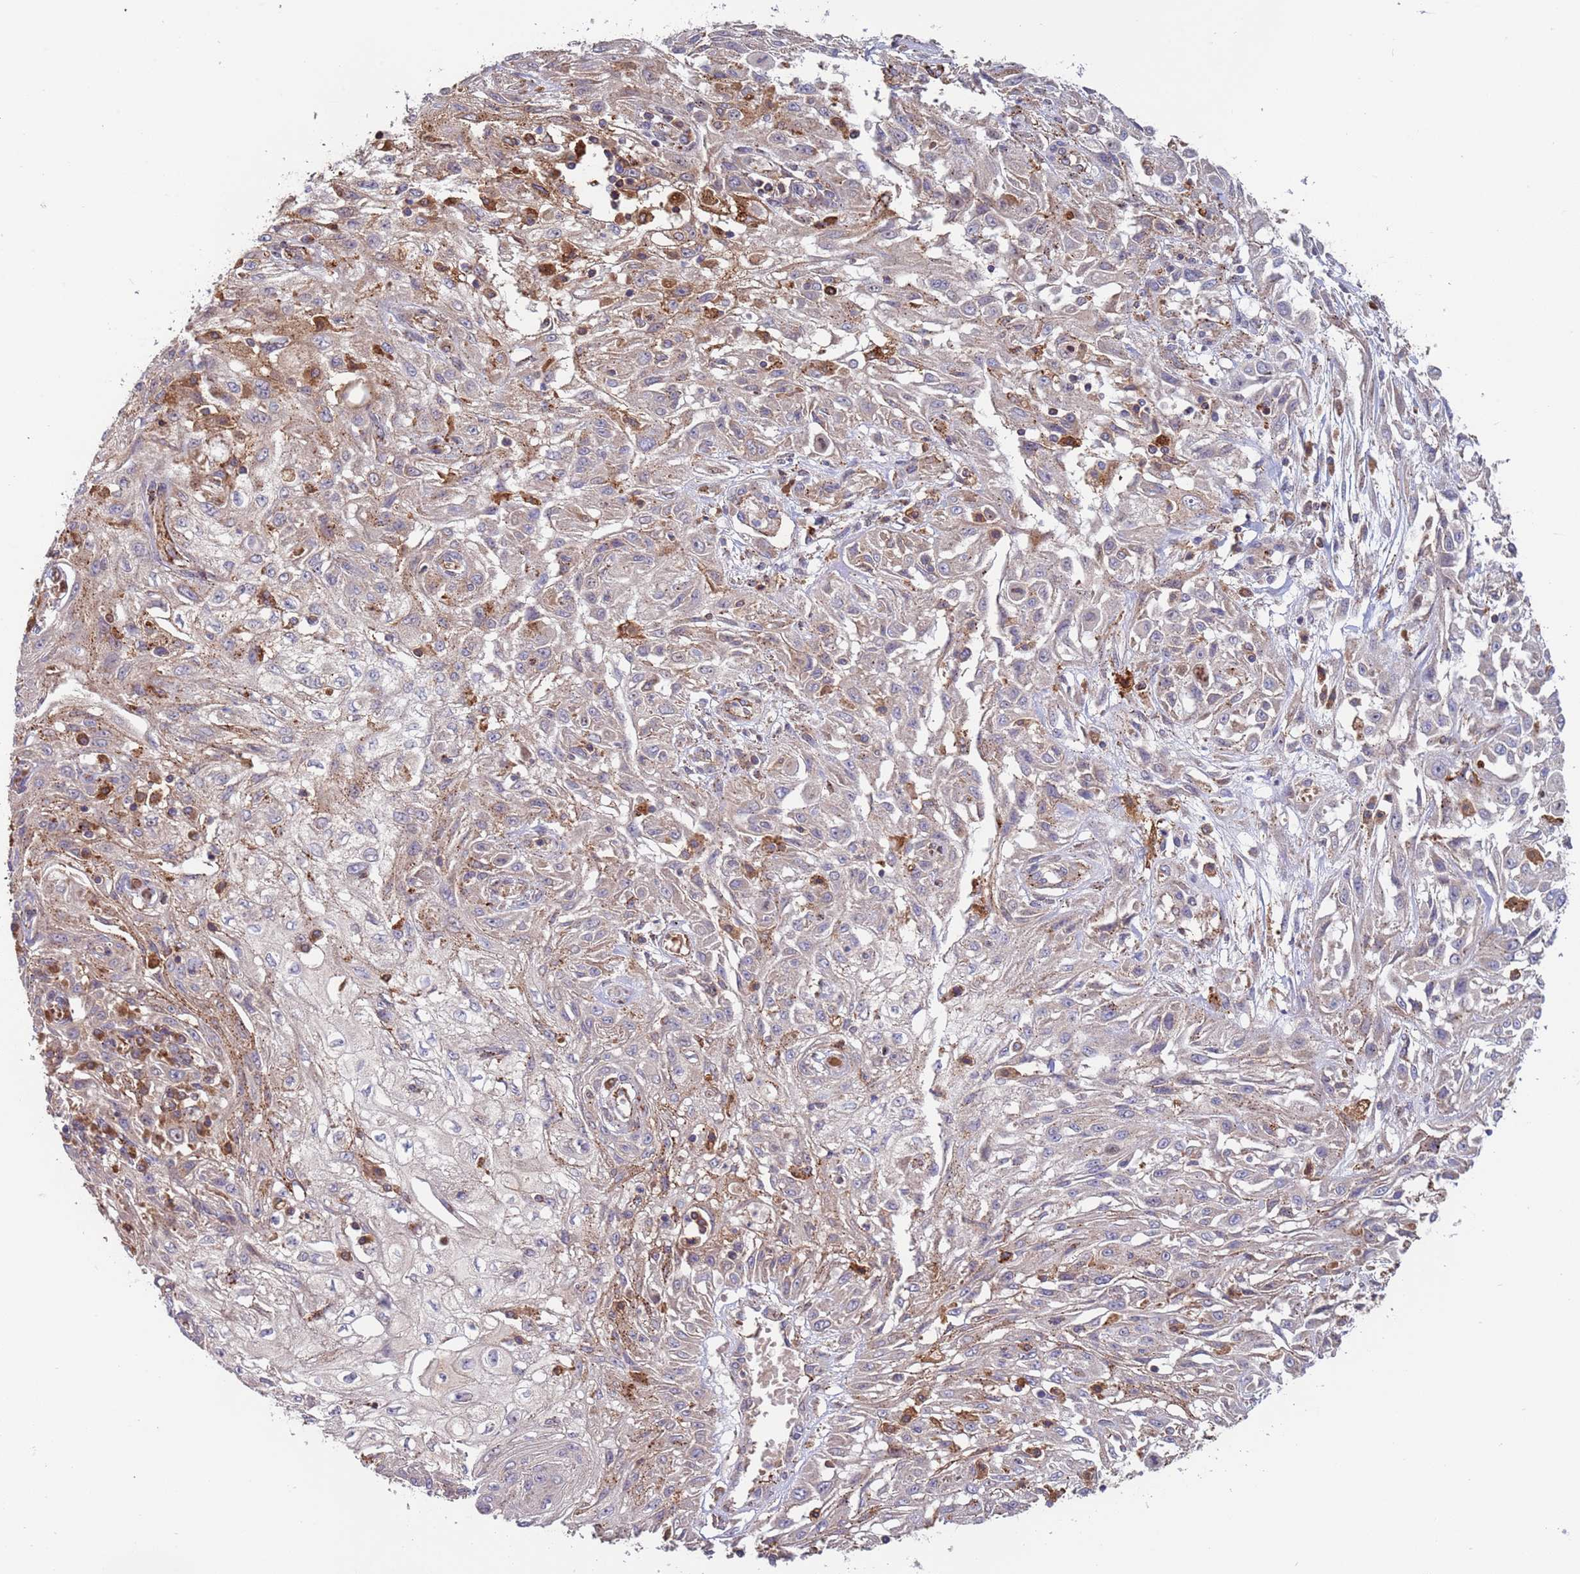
{"staining": {"intensity": "weak", "quantity": "<25%", "location": "cytoplasmic/membranous"}, "tissue": "skin cancer", "cell_type": "Tumor cells", "image_type": "cancer", "snomed": [{"axis": "morphology", "description": "Squamous cell carcinoma, NOS"}, {"axis": "morphology", "description": "Squamous cell carcinoma, metastatic, NOS"}, {"axis": "topography", "description": "Skin"}, {"axis": "topography", "description": "Lymph node"}], "caption": "This is an immunohistochemistry micrograph of squamous cell carcinoma (skin). There is no expression in tumor cells.", "gene": "MALRD1", "patient": {"sex": "male", "age": 75}}